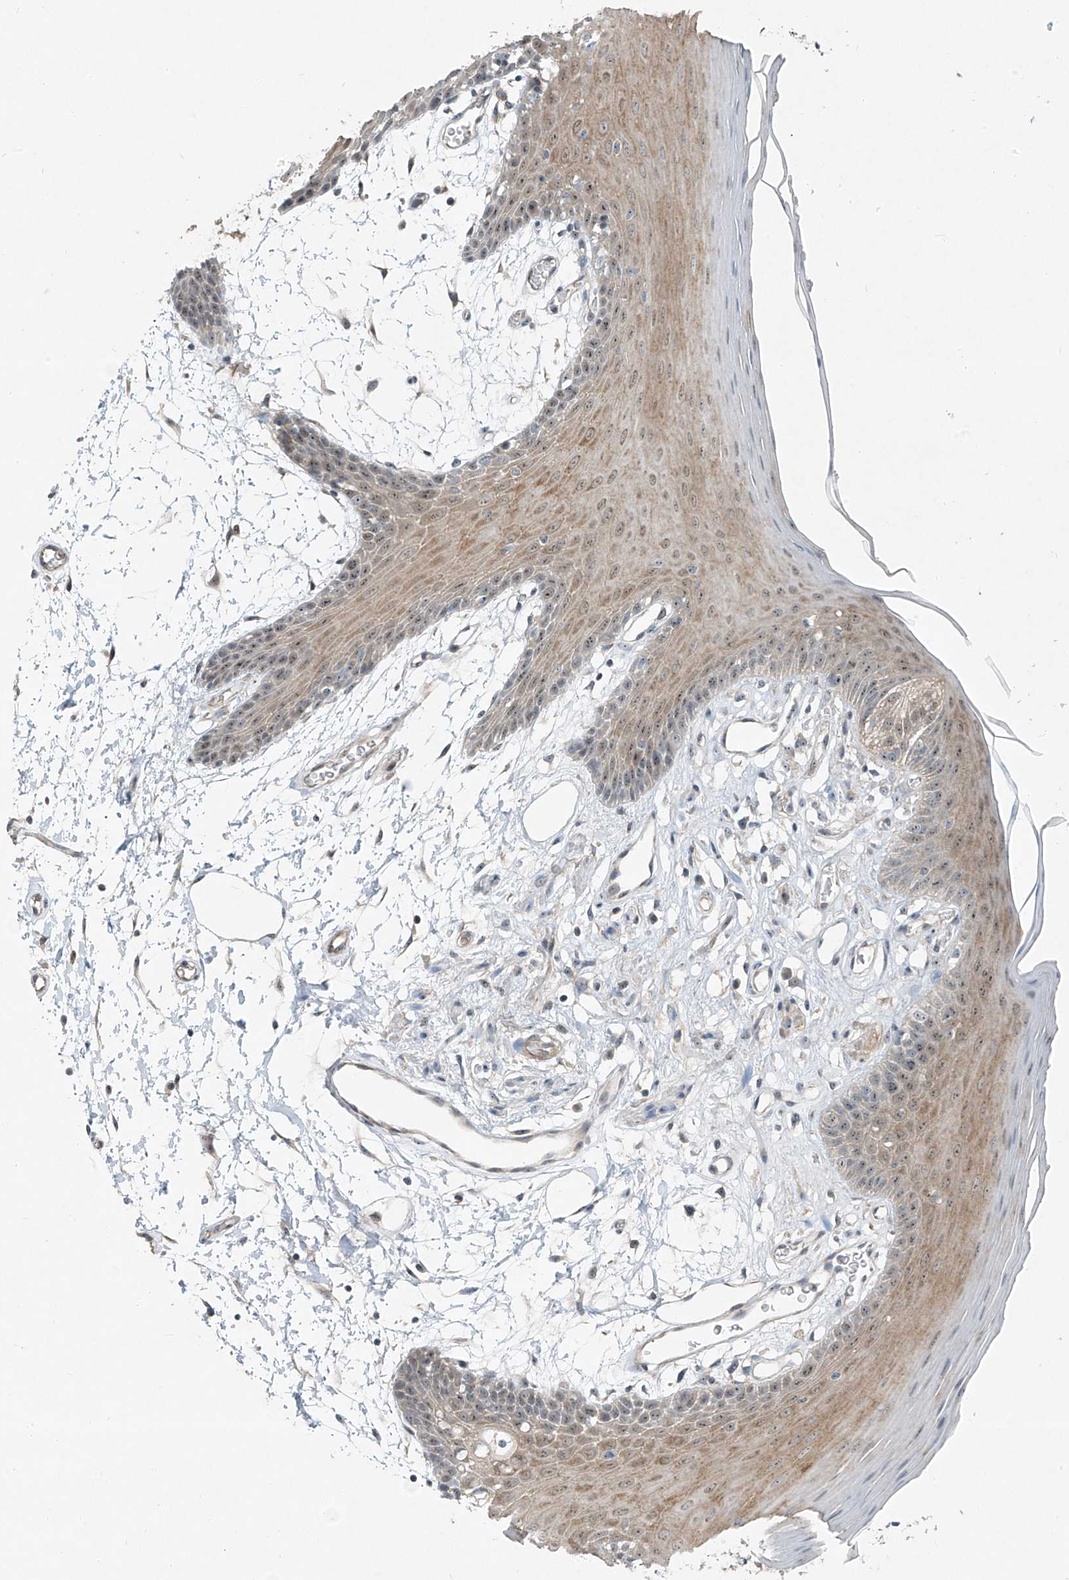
{"staining": {"intensity": "weak", "quantity": ">75%", "location": "cytoplasmic/membranous,nuclear"}, "tissue": "oral mucosa", "cell_type": "Squamous epithelial cells", "image_type": "normal", "snomed": [{"axis": "morphology", "description": "Normal tissue, NOS"}, {"axis": "topography", "description": "Skeletal muscle"}, {"axis": "topography", "description": "Oral tissue"}, {"axis": "topography", "description": "Salivary gland"}, {"axis": "topography", "description": "Peripheral nerve tissue"}], "caption": "Protein staining by immunohistochemistry (IHC) displays weak cytoplasmic/membranous,nuclear expression in approximately >75% of squamous epithelial cells in benign oral mucosa. (DAB IHC with brightfield microscopy, high magnification).", "gene": "PPCS", "patient": {"sex": "male", "age": 54}}